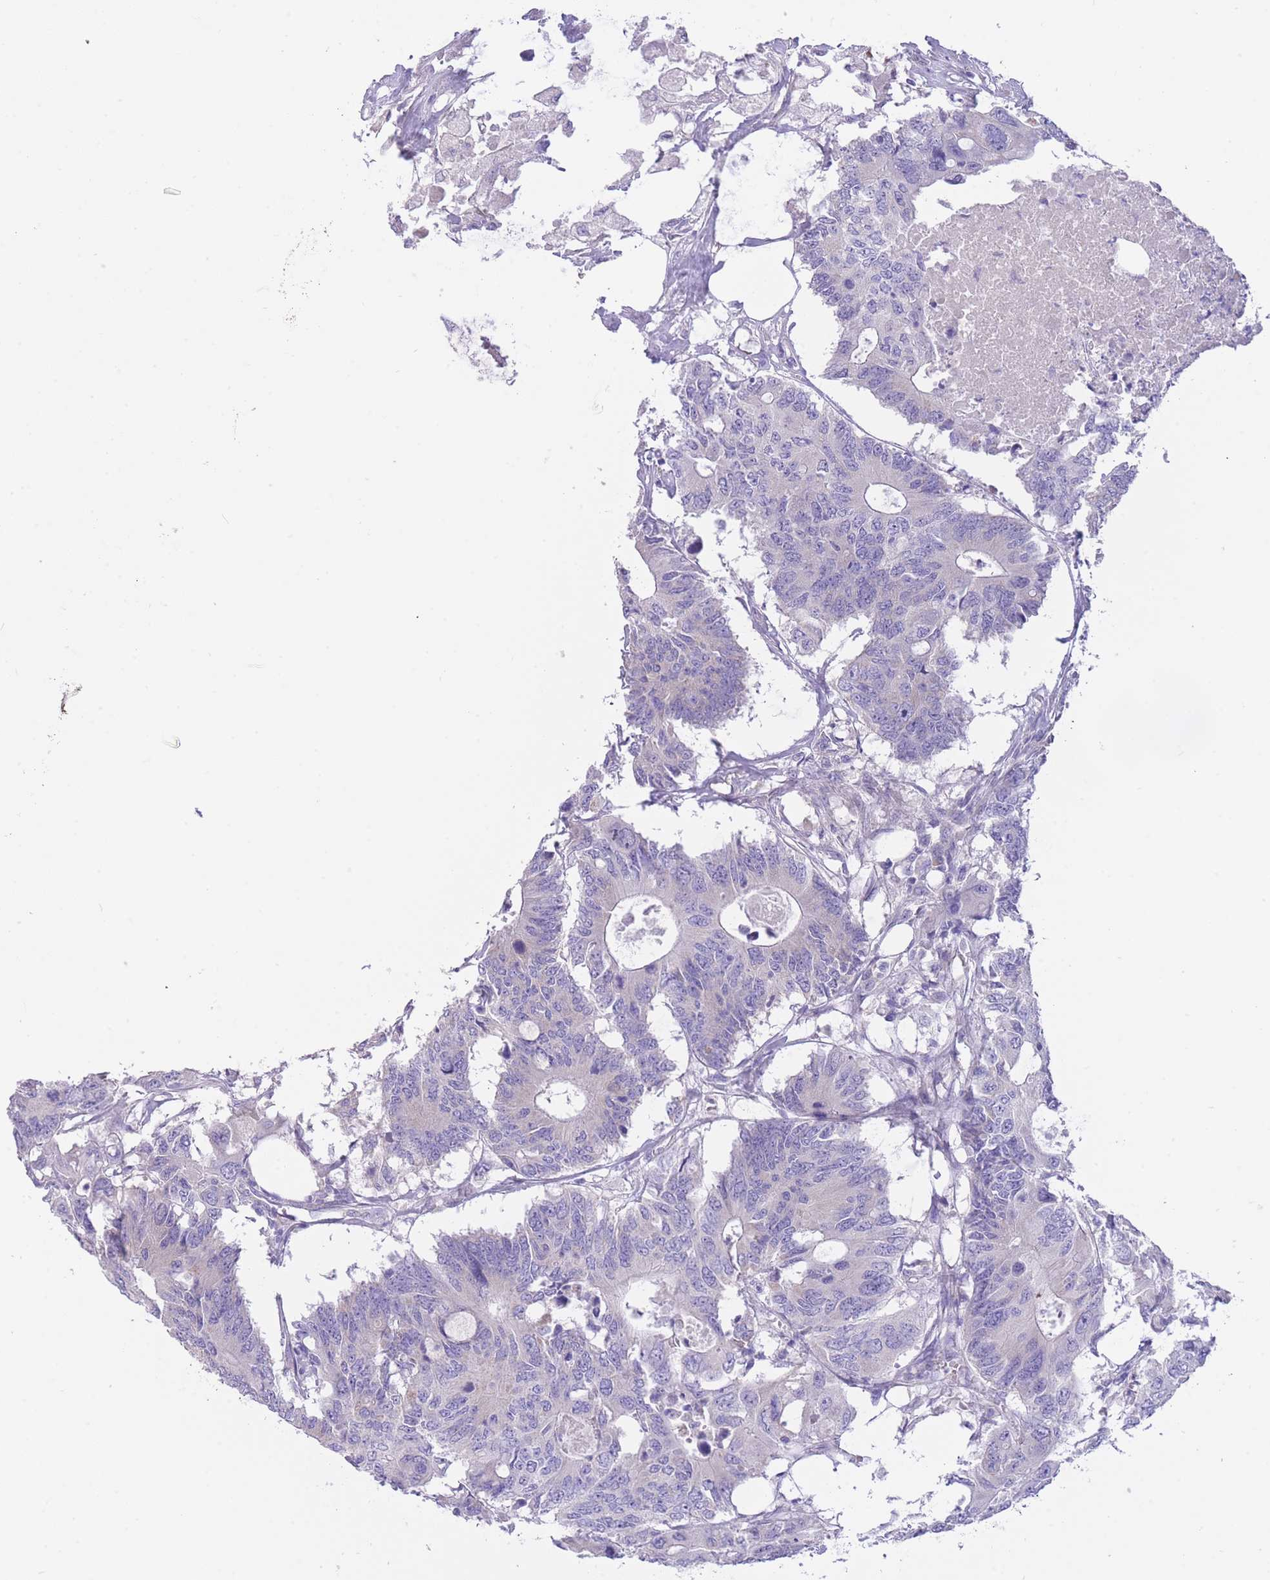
{"staining": {"intensity": "negative", "quantity": "none", "location": "none"}, "tissue": "colorectal cancer", "cell_type": "Tumor cells", "image_type": "cancer", "snomed": [{"axis": "morphology", "description": "Adenocarcinoma, NOS"}, {"axis": "topography", "description": "Colon"}], "caption": "There is no significant expression in tumor cells of adenocarcinoma (colorectal).", "gene": "PGM1", "patient": {"sex": "male", "age": 71}}